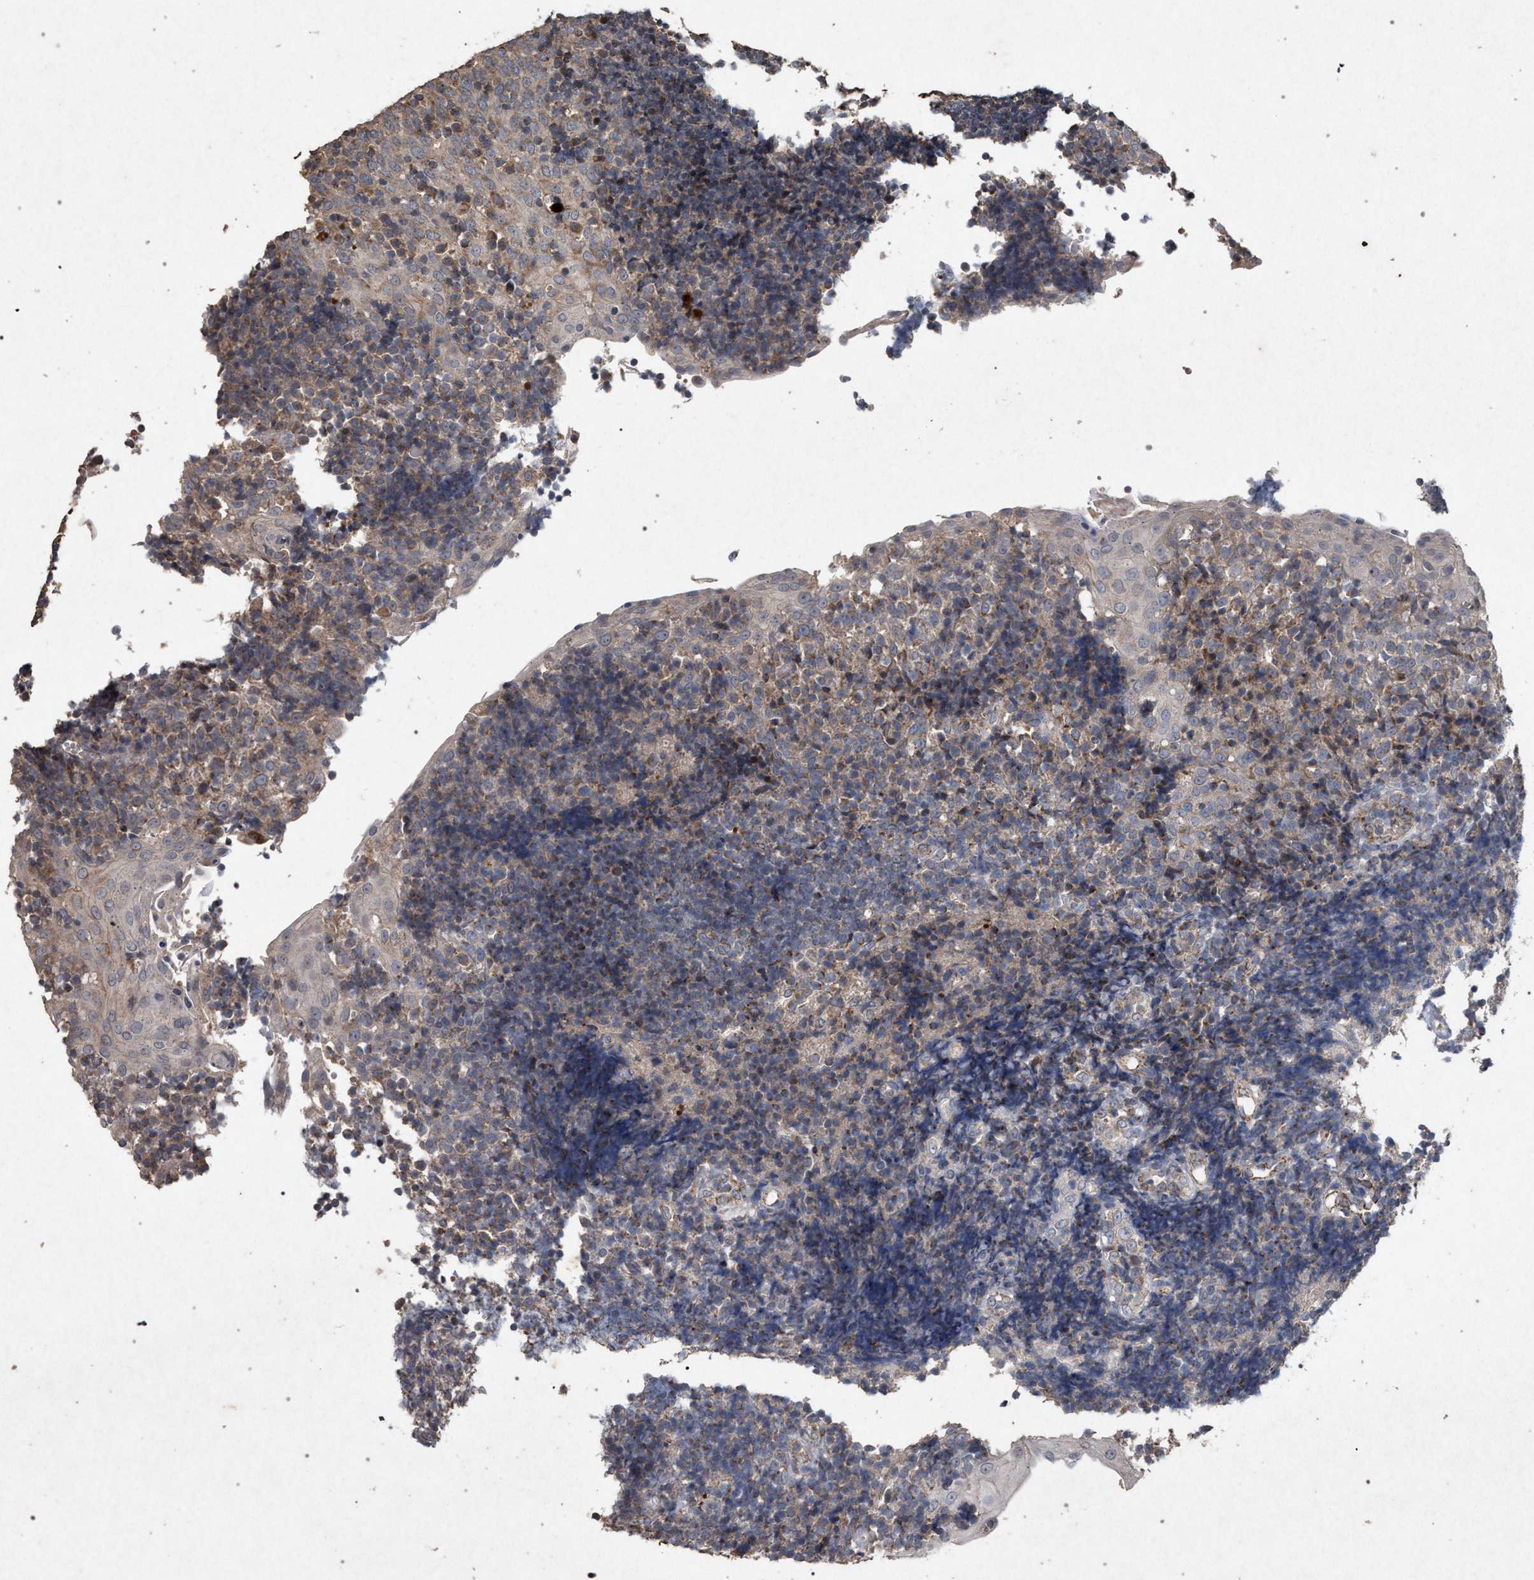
{"staining": {"intensity": "moderate", "quantity": "25%-75%", "location": "cytoplasmic/membranous"}, "tissue": "tonsil", "cell_type": "Germinal center cells", "image_type": "normal", "snomed": [{"axis": "morphology", "description": "Normal tissue, NOS"}, {"axis": "topography", "description": "Tonsil"}], "caption": "IHC micrograph of benign tonsil: human tonsil stained using immunohistochemistry (IHC) displays medium levels of moderate protein expression localized specifically in the cytoplasmic/membranous of germinal center cells, appearing as a cytoplasmic/membranous brown color.", "gene": "PKD2L1", "patient": {"sex": "female", "age": 40}}